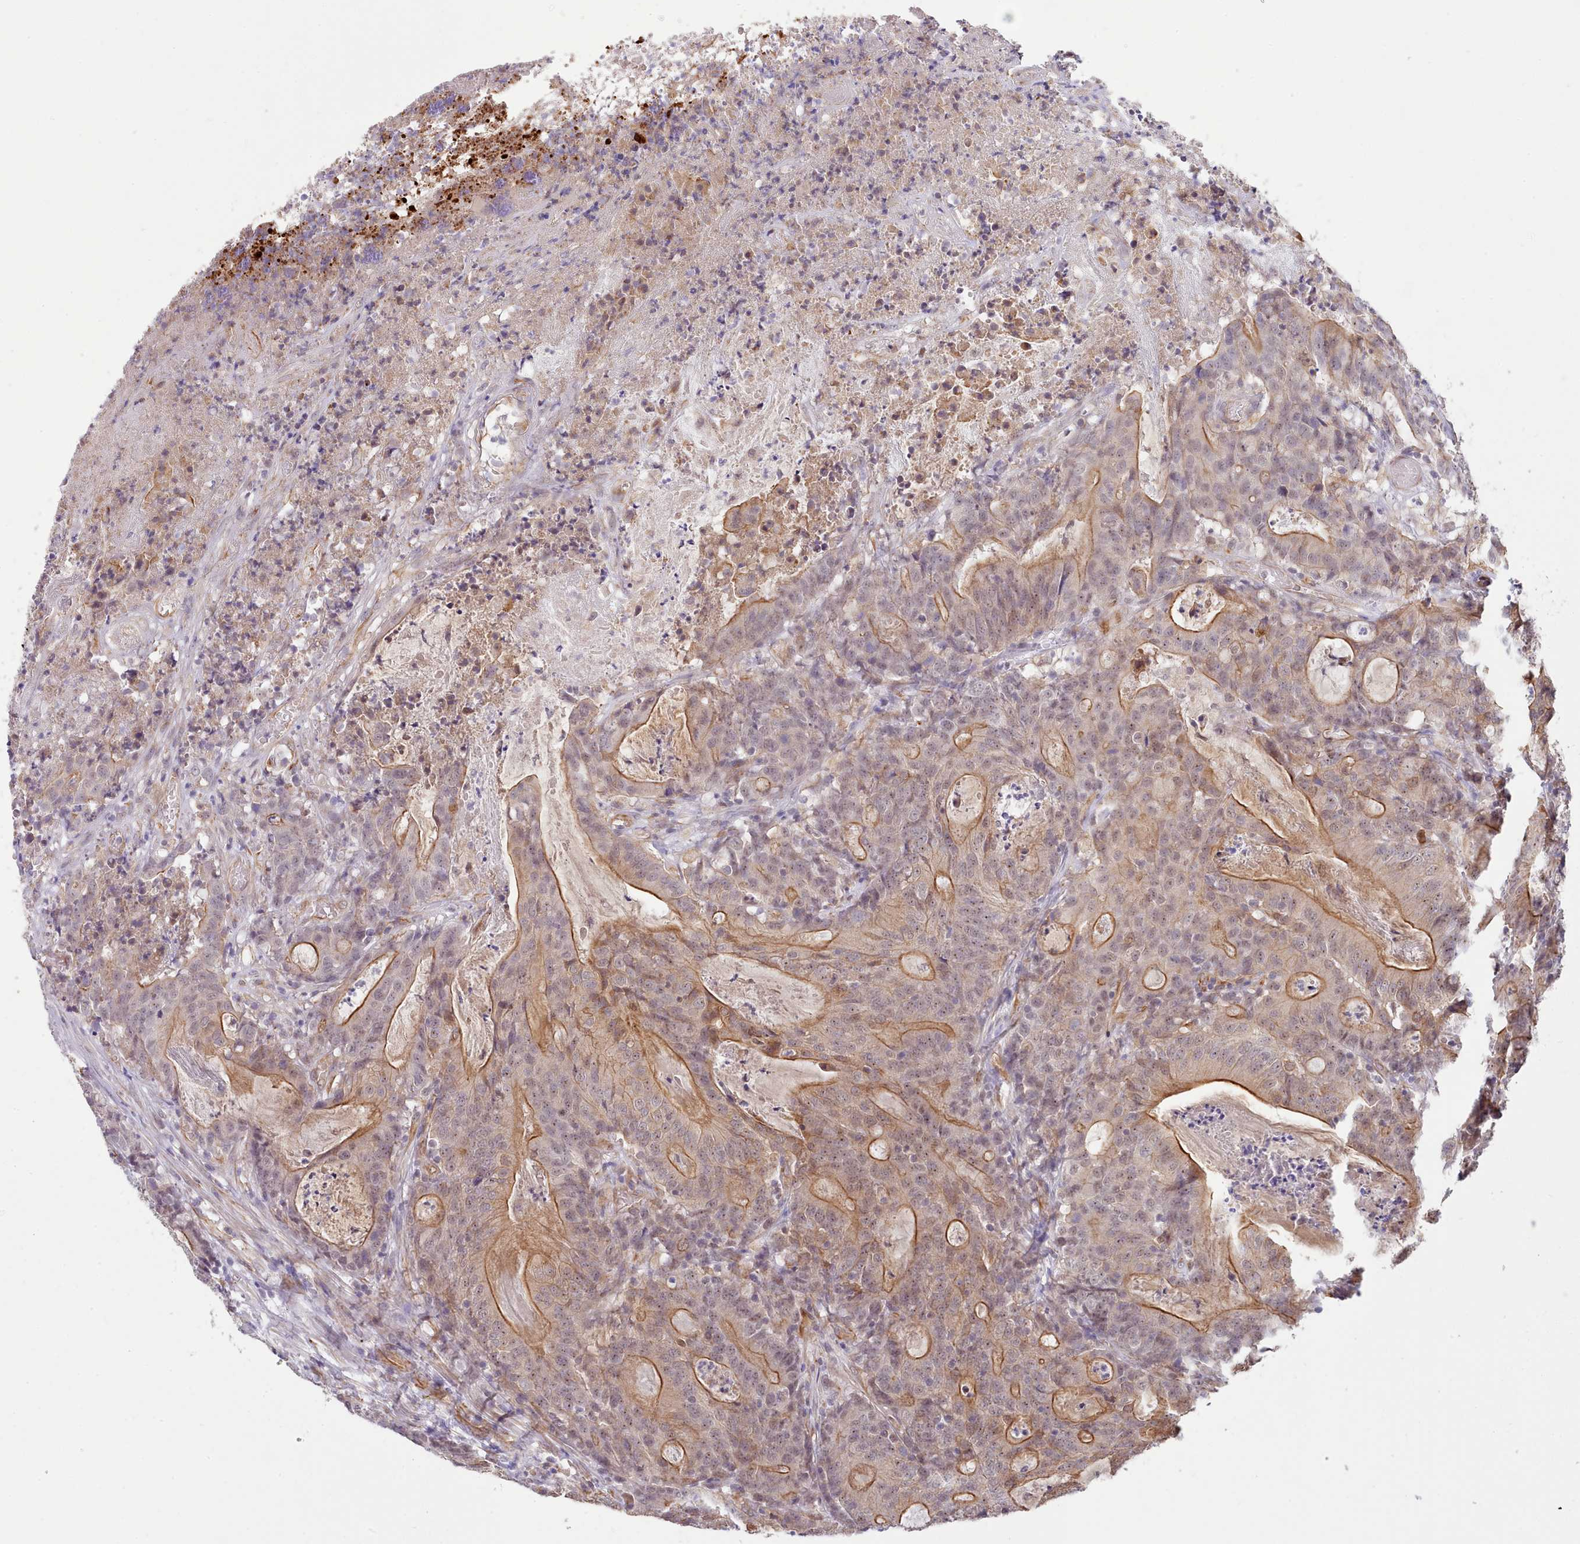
{"staining": {"intensity": "moderate", "quantity": "25%-75%", "location": "cytoplasmic/membranous"}, "tissue": "colorectal cancer", "cell_type": "Tumor cells", "image_type": "cancer", "snomed": [{"axis": "morphology", "description": "Adenocarcinoma, NOS"}, {"axis": "topography", "description": "Colon"}], "caption": "Human adenocarcinoma (colorectal) stained with a protein marker reveals moderate staining in tumor cells.", "gene": "ZC3H13", "patient": {"sex": "male", "age": 83}}